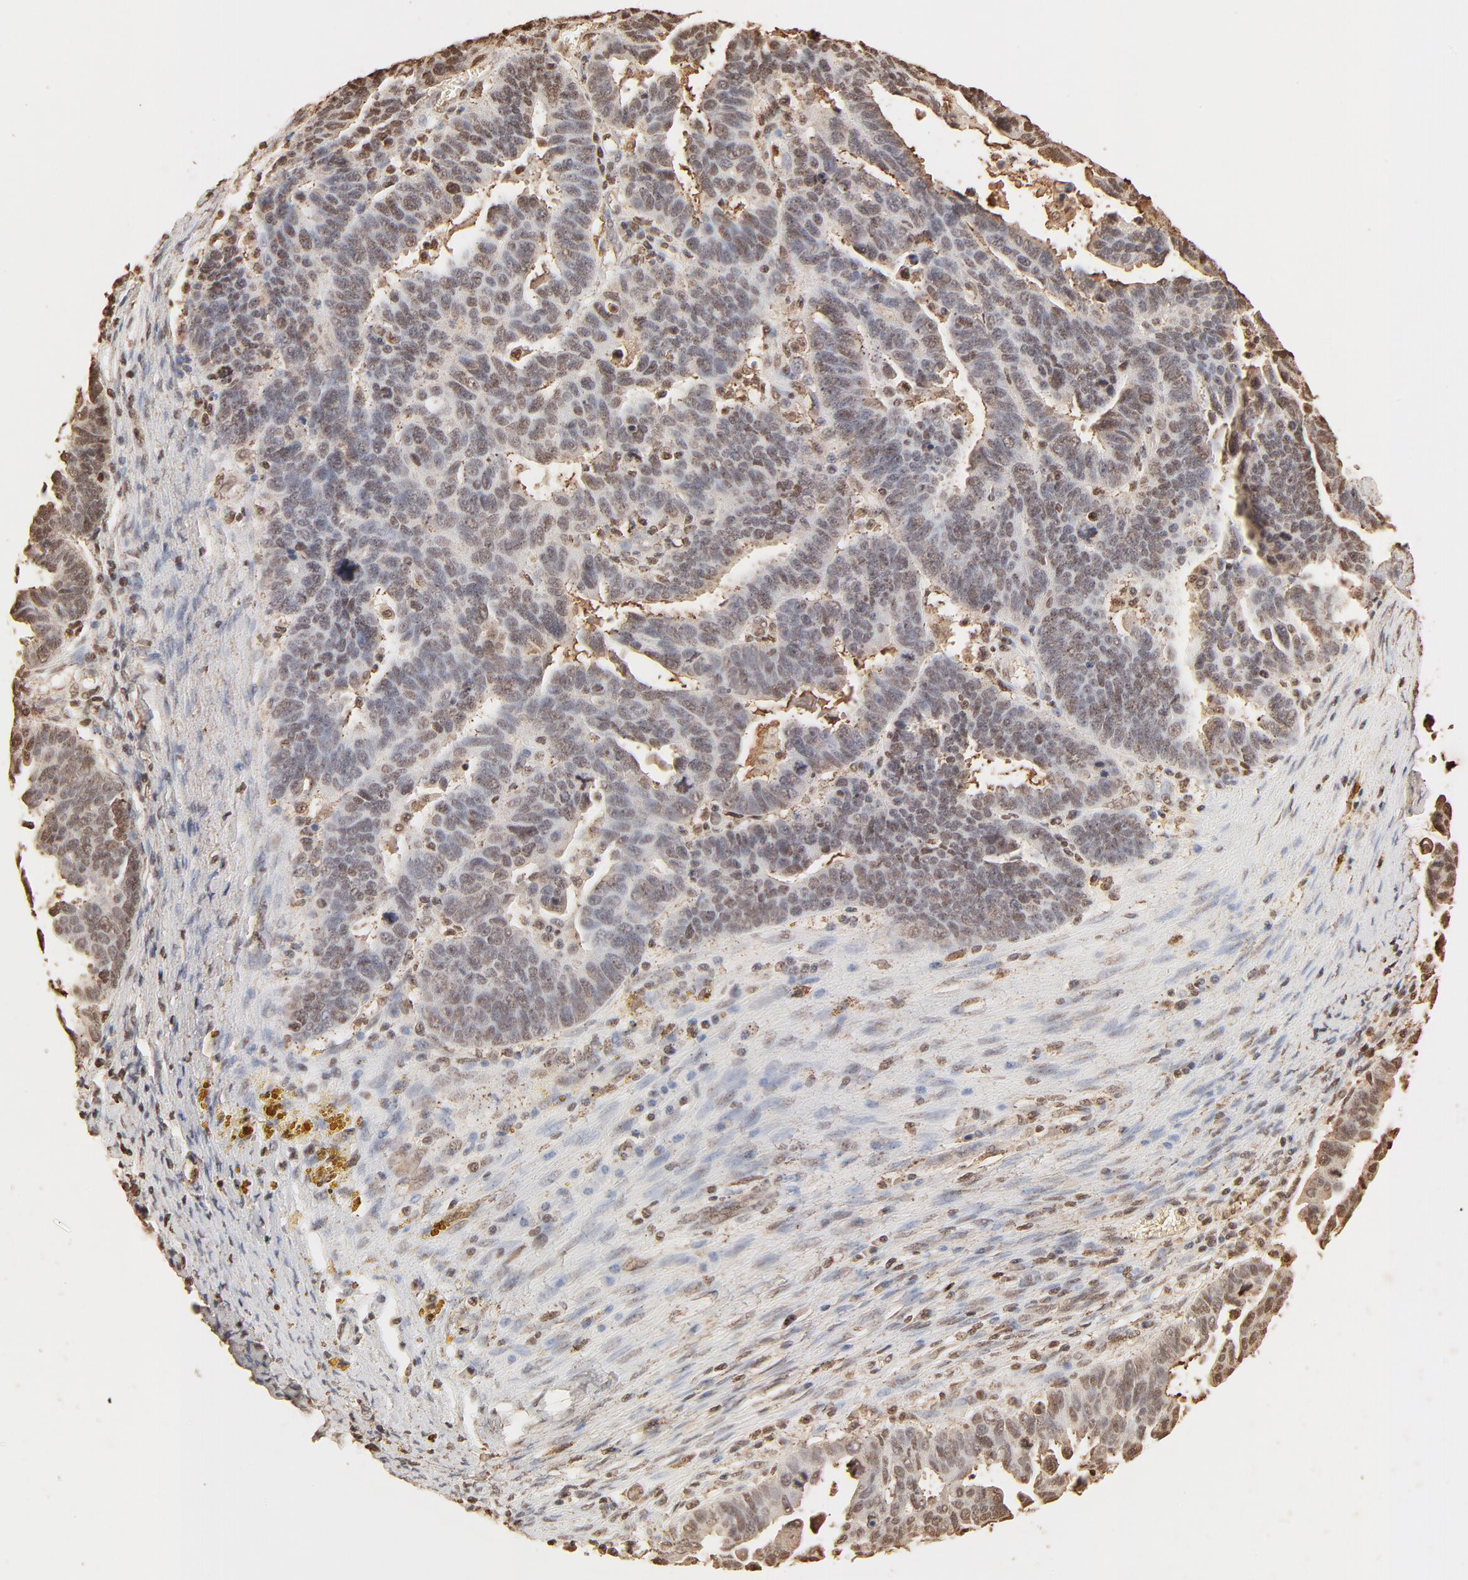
{"staining": {"intensity": "moderate", "quantity": ">75%", "location": "cytoplasmic/membranous,nuclear"}, "tissue": "ovarian cancer", "cell_type": "Tumor cells", "image_type": "cancer", "snomed": [{"axis": "morphology", "description": "Carcinoma, endometroid"}, {"axis": "morphology", "description": "Cystadenocarcinoma, serous, NOS"}, {"axis": "topography", "description": "Ovary"}], "caption": "Ovarian endometroid carcinoma tissue exhibits moderate cytoplasmic/membranous and nuclear staining in approximately >75% of tumor cells", "gene": "FAM50A", "patient": {"sex": "female", "age": 45}}